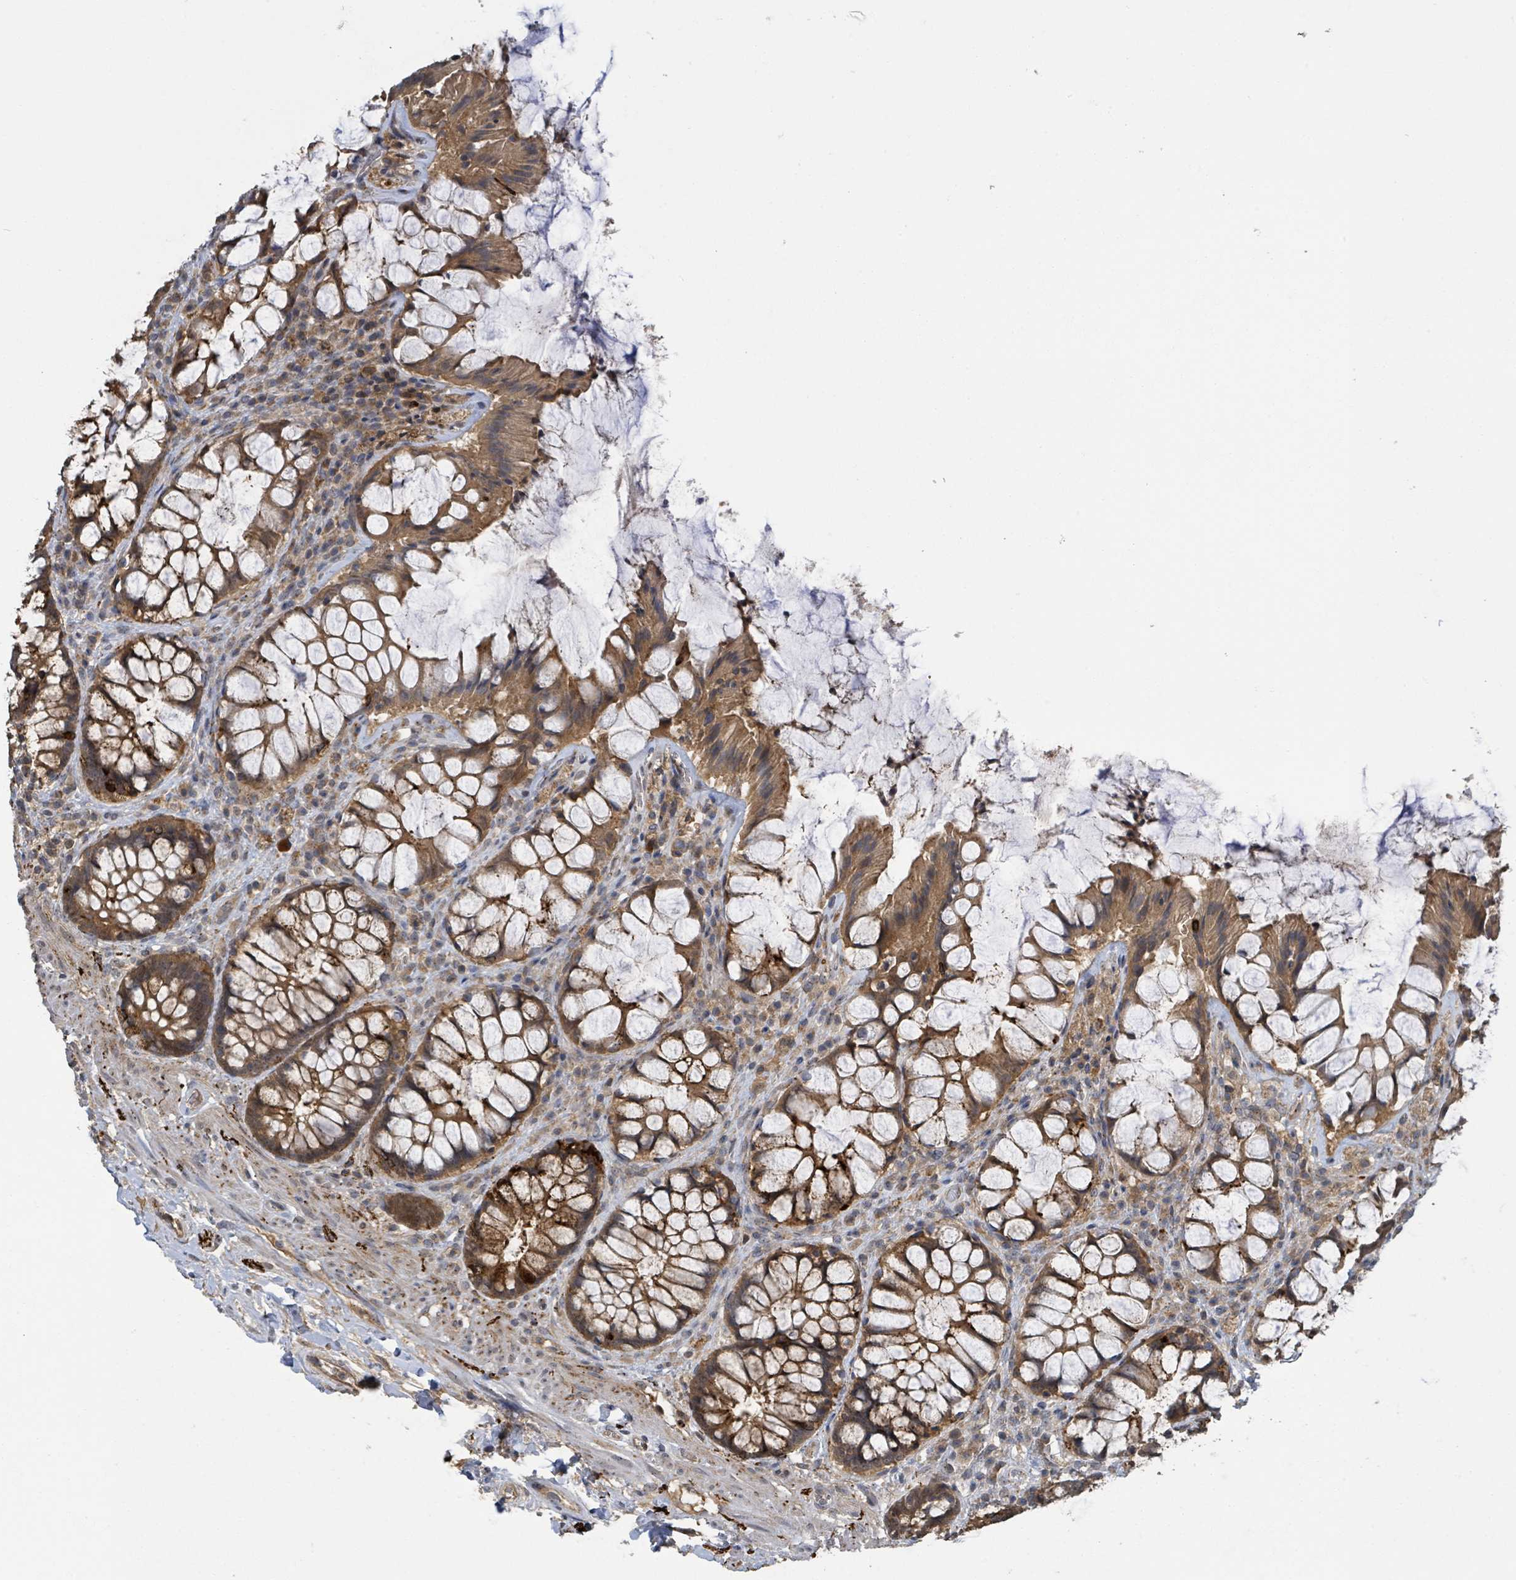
{"staining": {"intensity": "strong", "quantity": ">75%", "location": "cytoplasmic/membranous"}, "tissue": "rectum", "cell_type": "Glandular cells", "image_type": "normal", "snomed": [{"axis": "morphology", "description": "Normal tissue, NOS"}, {"axis": "topography", "description": "Rectum"}], "caption": "Immunohistochemical staining of normal rectum shows >75% levels of strong cytoplasmic/membranous protein staining in approximately >75% of glandular cells. (DAB IHC, brown staining for protein, blue staining for nuclei).", "gene": "CCDC121", "patient": {"sex": "female", "age": 58}}